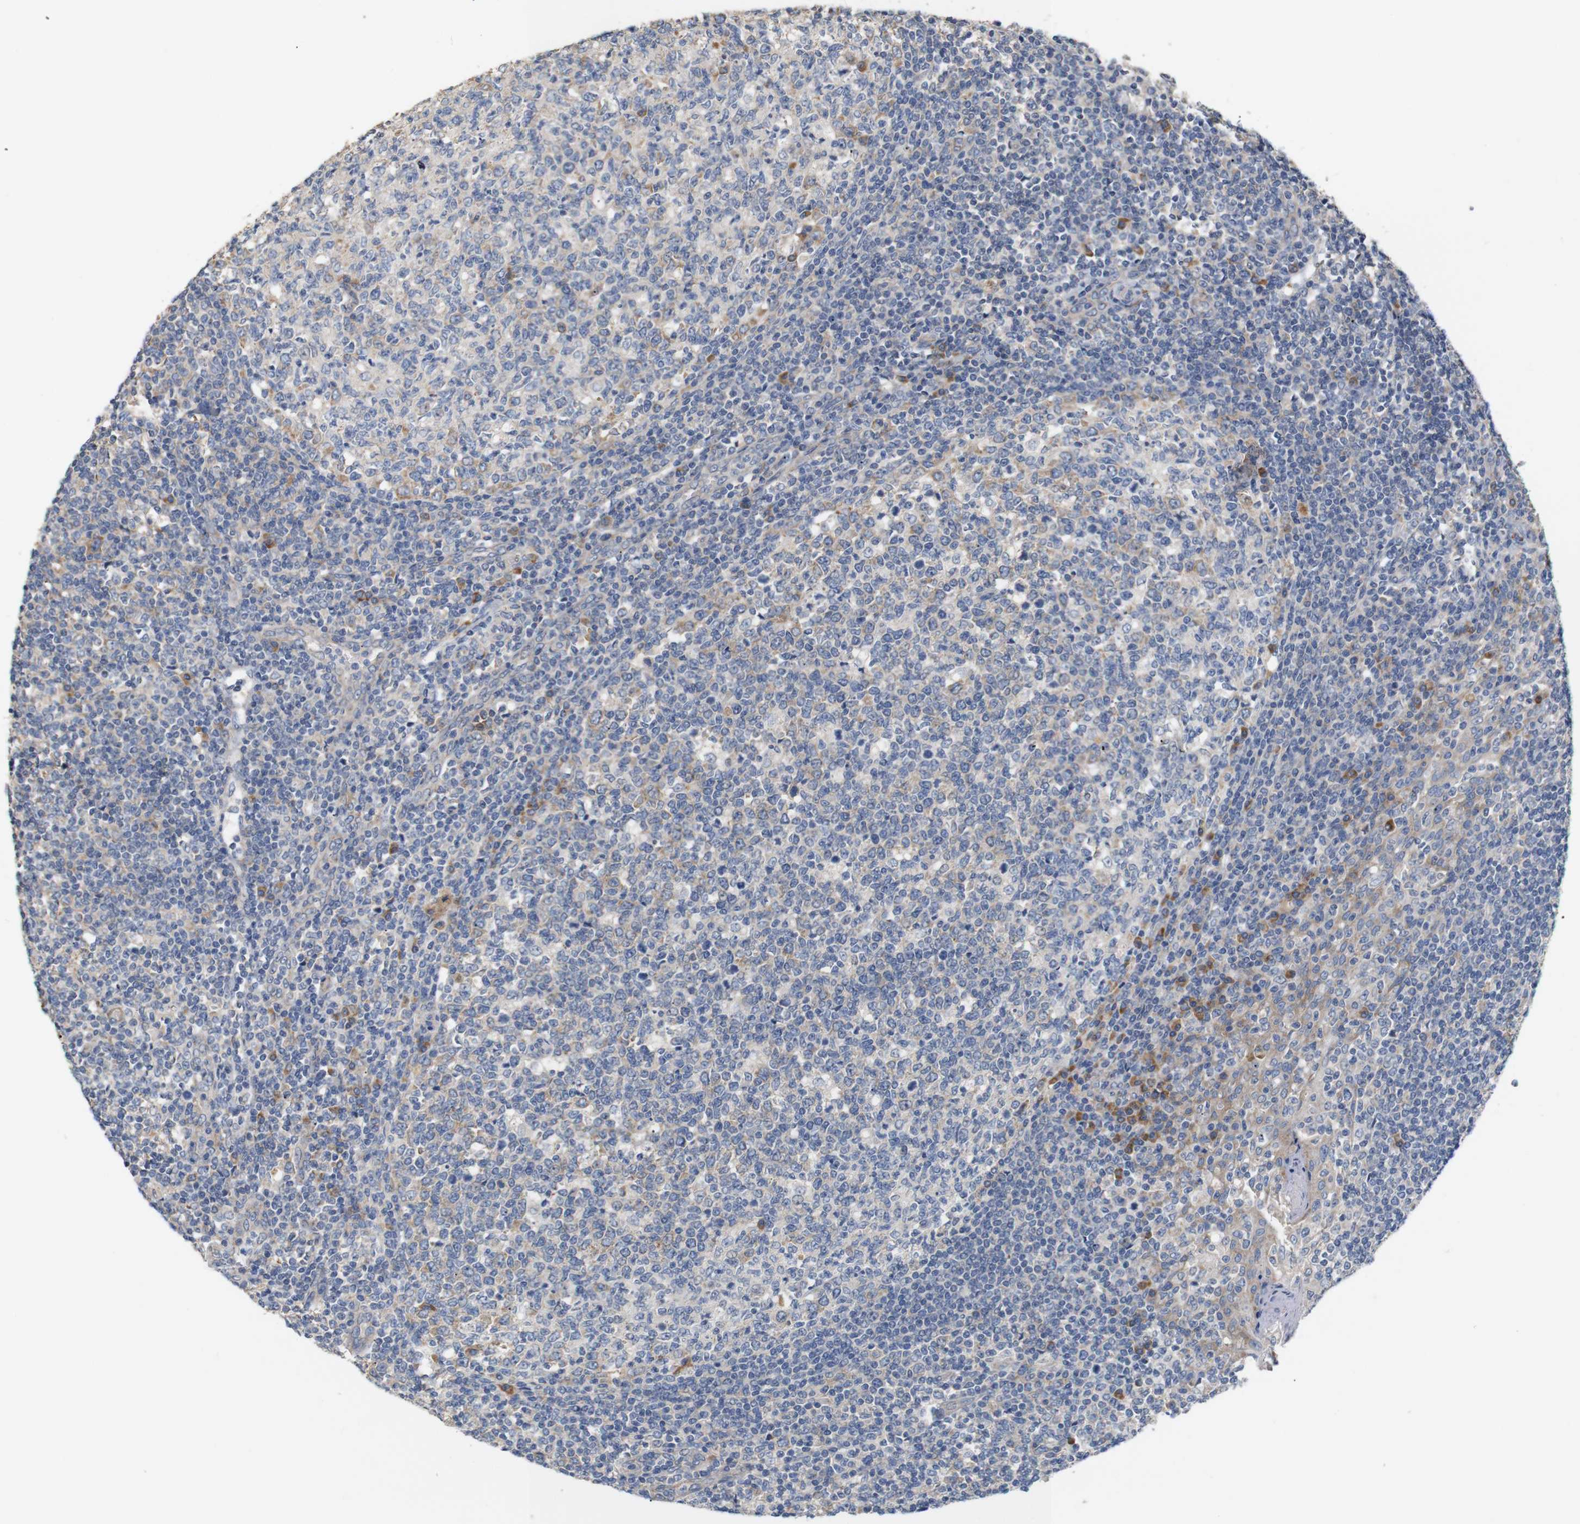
{"staining": {"intensity": "weak", "quantity": "25%-75%", "location": "cytoplasmic/membranous"}, "tissue": "tonsil", "cell_type": "Germinal center cells", "image_type": "normal", "snomed": [{"axis": "morphology", "description": "Normal tissue, NOS"}, {"axis": "topography", "description": "Tonsil"}], "caption": "Immunohistochemistry (IHC) histopathology image of unremarkable tonsil: human tonsil stained using immunohistochemistry shows low levels of weak protein expression localized specifically in the cytoplasmic/membranous of germinal center cells, appearing as a cytoplasmic/membranous brown color.", "gene": "TRIM5", "patient": {"sex": "female", "age": 19}}